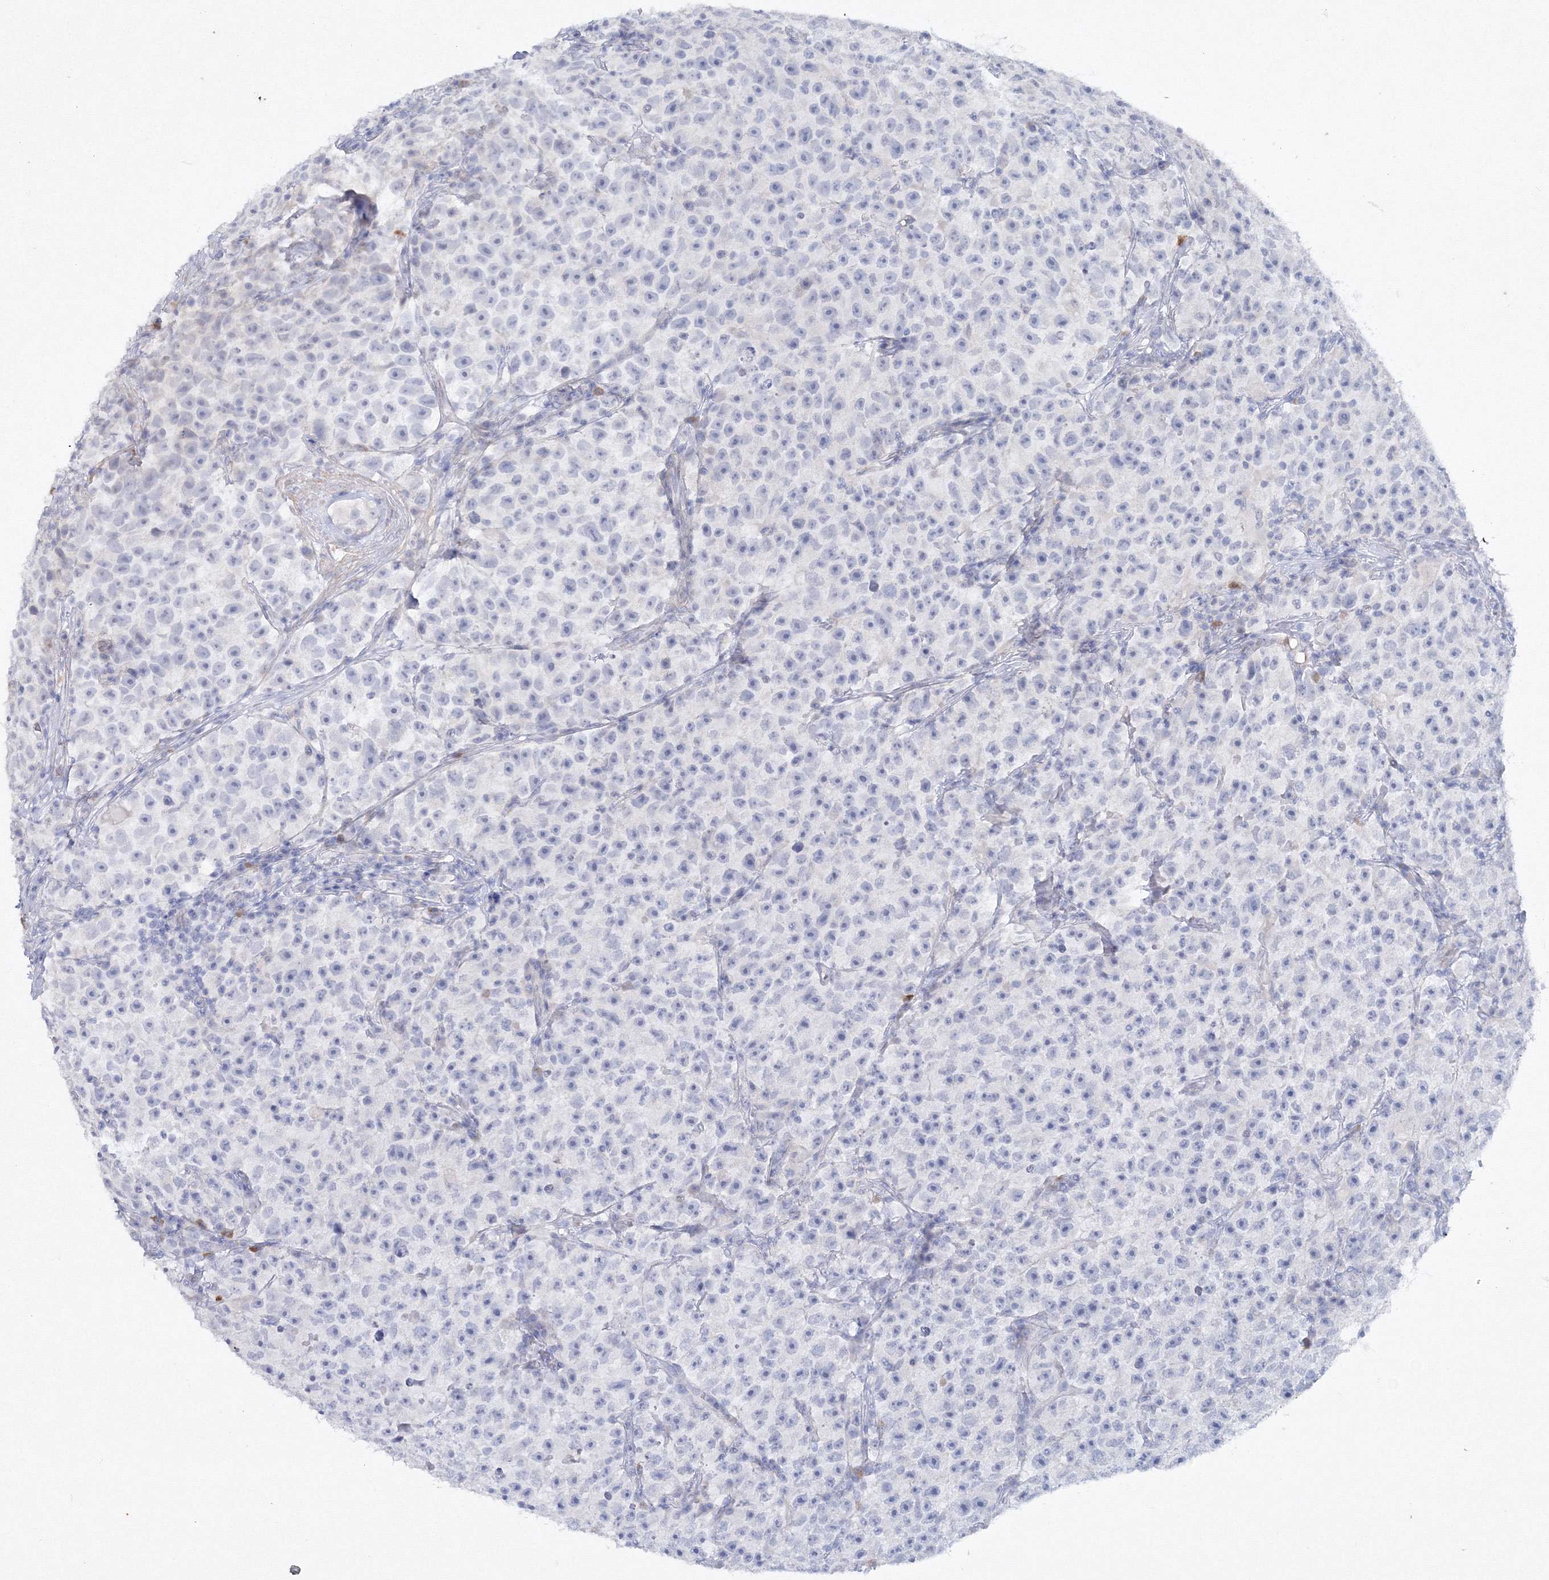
{"staining": {"intensity": "negative", "quantity": "none", "location": "none"}, "tissue": "testis cancer", "cell_type": "Tumor cells", "image_type": "cancer", "snomed": [{"axis": "morphology", "description": "Seminoma, NOS"}, {"axis": "topography", "description": "Testis"}], "caption": "The photomicrograph displays no staining of tumor cells in testis seminoma. (Brightfield microscopy of DAB immunohistochemistry at high magnification).", "gene": "GCKR", "patient": {"sex": "male", "age": 22}}